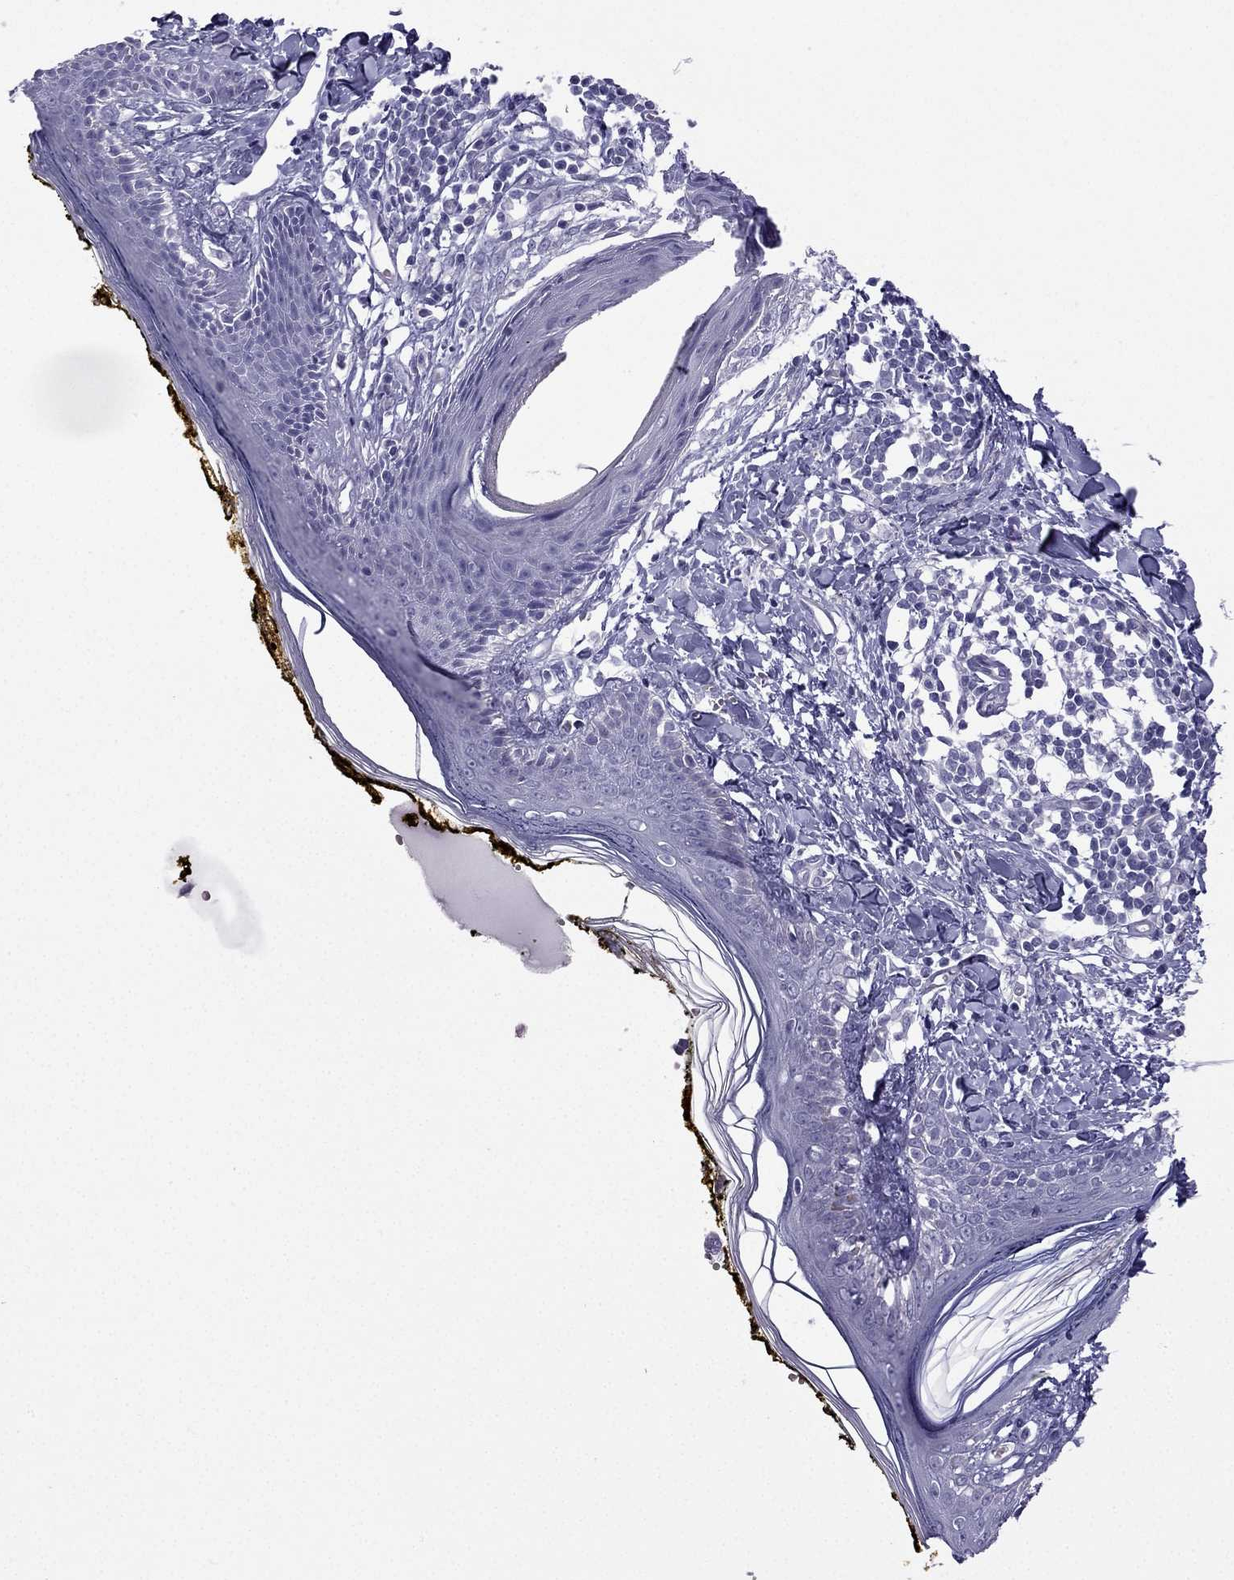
{"staining": {"intensity": "negative", "quantity": "none", "location": "none"}, "tissue": "skin", "cell_type": "Fibroblasts", "image_type": "normal", "snomed": [{"axis": "morphology", "description": "Normal tissue, NOS"}, {"axis": "topography", "description": "Skin"}], "caption": "Fibroblasts are negative for brown protein staining in normal skin. Brightfield microscopy of immunohistochemistry stained with DAB (brown) and hematoxylin (blue), captured at high magnification.", "gene": "GJA8", "patient": {"sex": "male", "age": 76}}